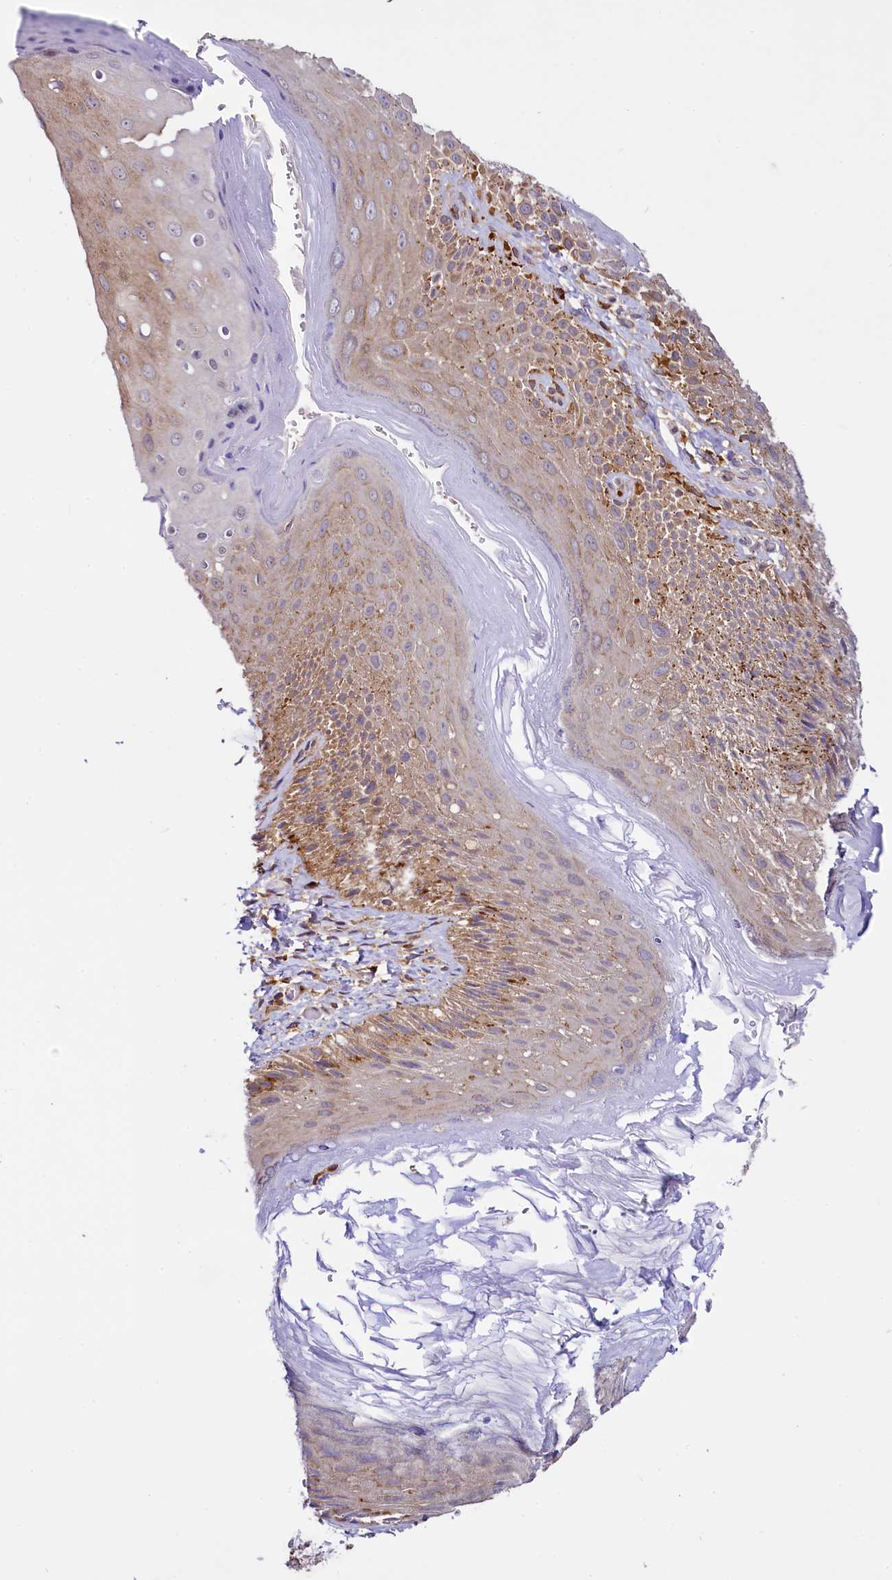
{"staining": {"intensity": "moderate", "quantity": ">75%", "location": "cytoplasmic/membranous"}, "tissue": "skin", "cell_type": "Epidermal cells", "image_type": "normal", "snomed": [{"axis": "morphology", "description": "Normal tissue, NOS"}, {"axis": "topography", "description": "Anal"}], "caption": "Immunohistochemical staining of benign skin demonstrates moderate cytoplasmic/membranous protein positivity in approximately >75% of epidermal cells. (DAB (3,3'-diaminobenzidine) IHC, brown staining for protein, blue staining for nuclei).", "gene": "UFM1", "patient": {"sex": "male", "age": 44}}